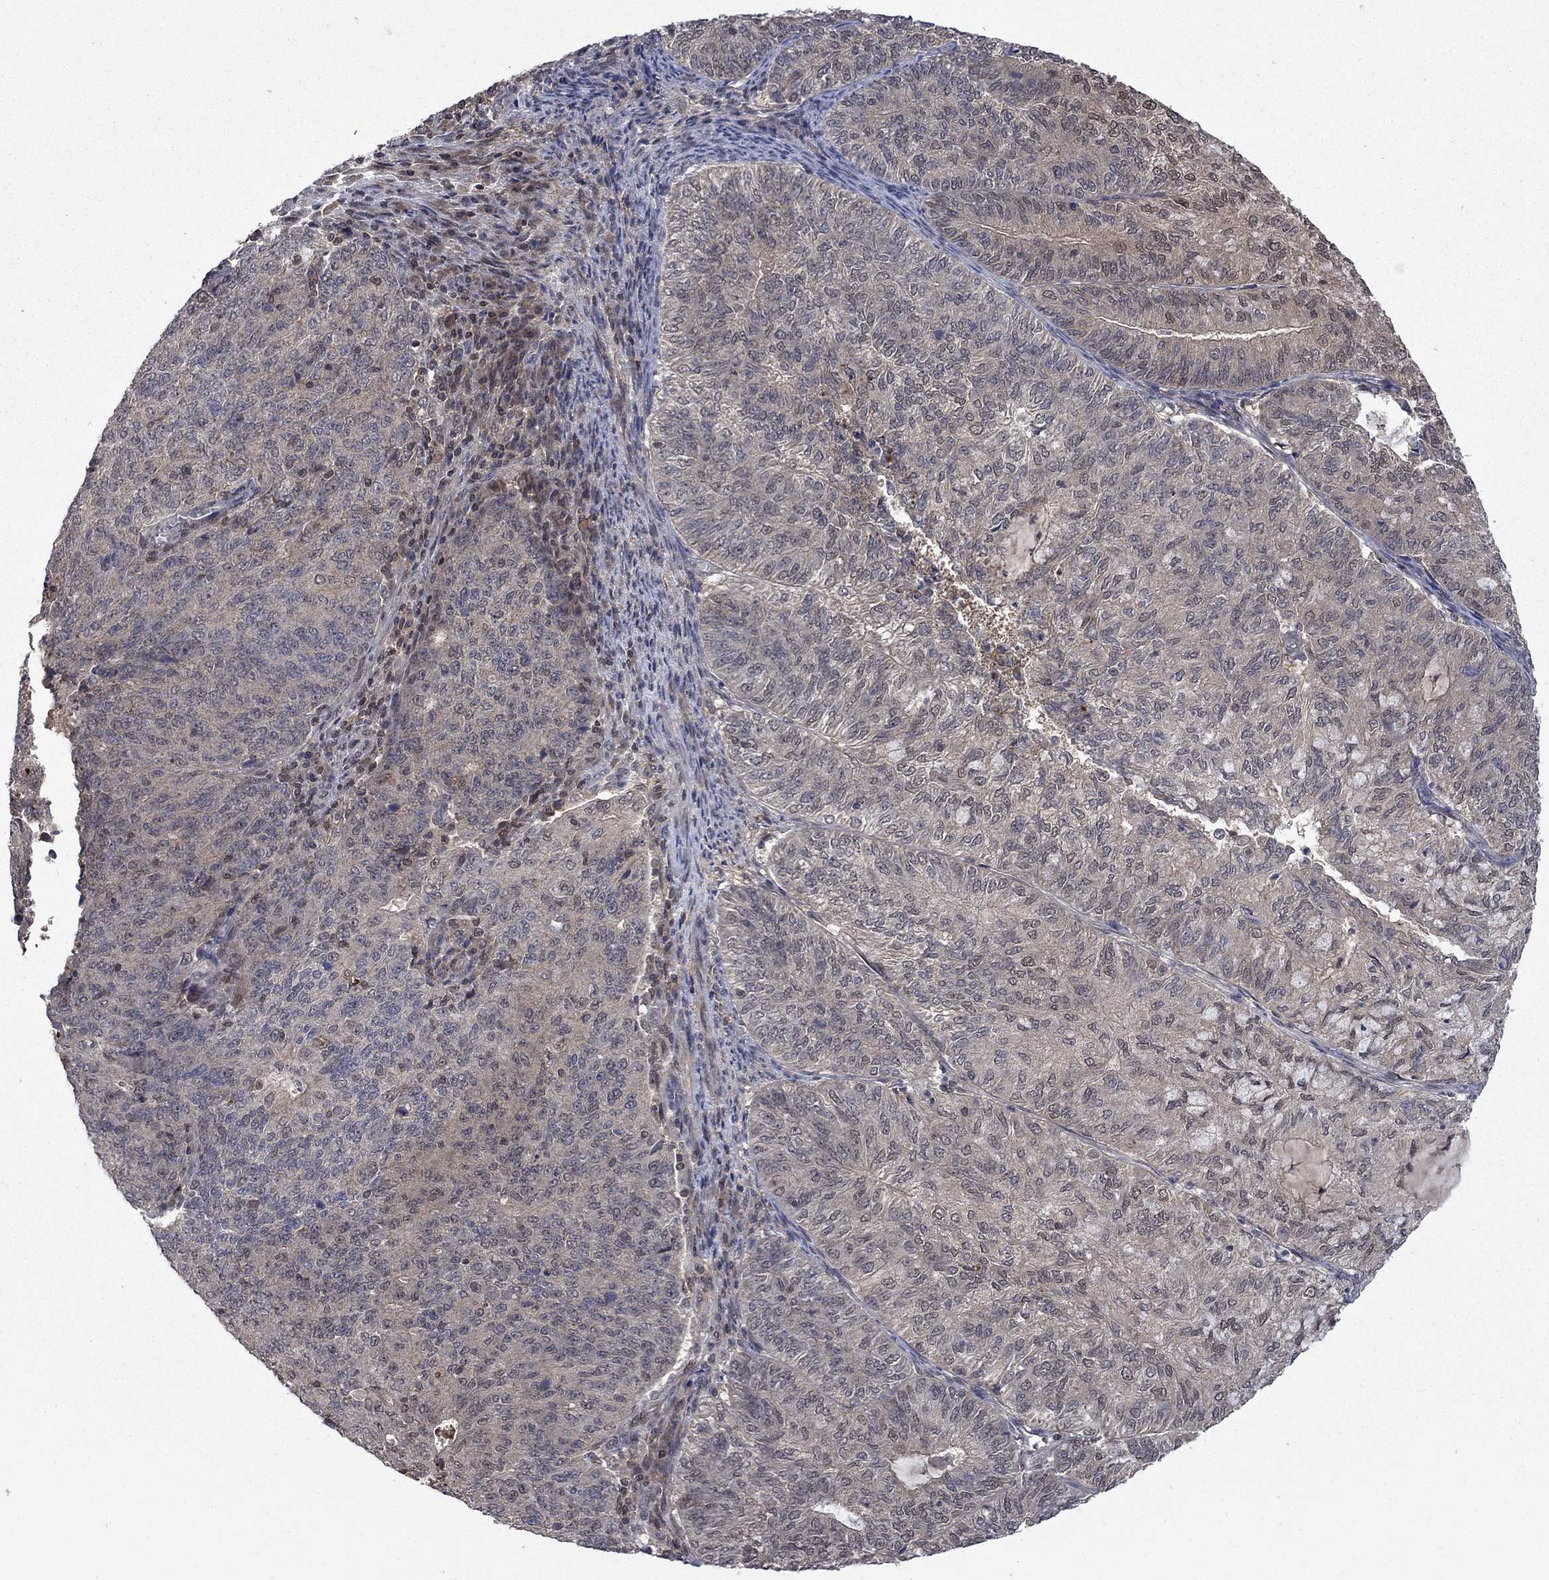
{"staining": {"intensity": "weak", "quantity": "<25%", "location": "nuclear"}, "tissue": "endometrial cancer", "cell_type": "Tumor cells", "image_type": "cancer", "snomed": [{"axis": "morphology", "description": "Adenocarcinoma, NOS"}, {"axis": "topography", "description": "Endometrium"}], "caption": "High magnification brightfield microscopy of endometrial cancer stained with DAB (brown) and counterstained with hematoxylin (blue): tumor cells show no significant expression.", "gene": "IAH1", "patient": {"sex": "female", "age": 82}}